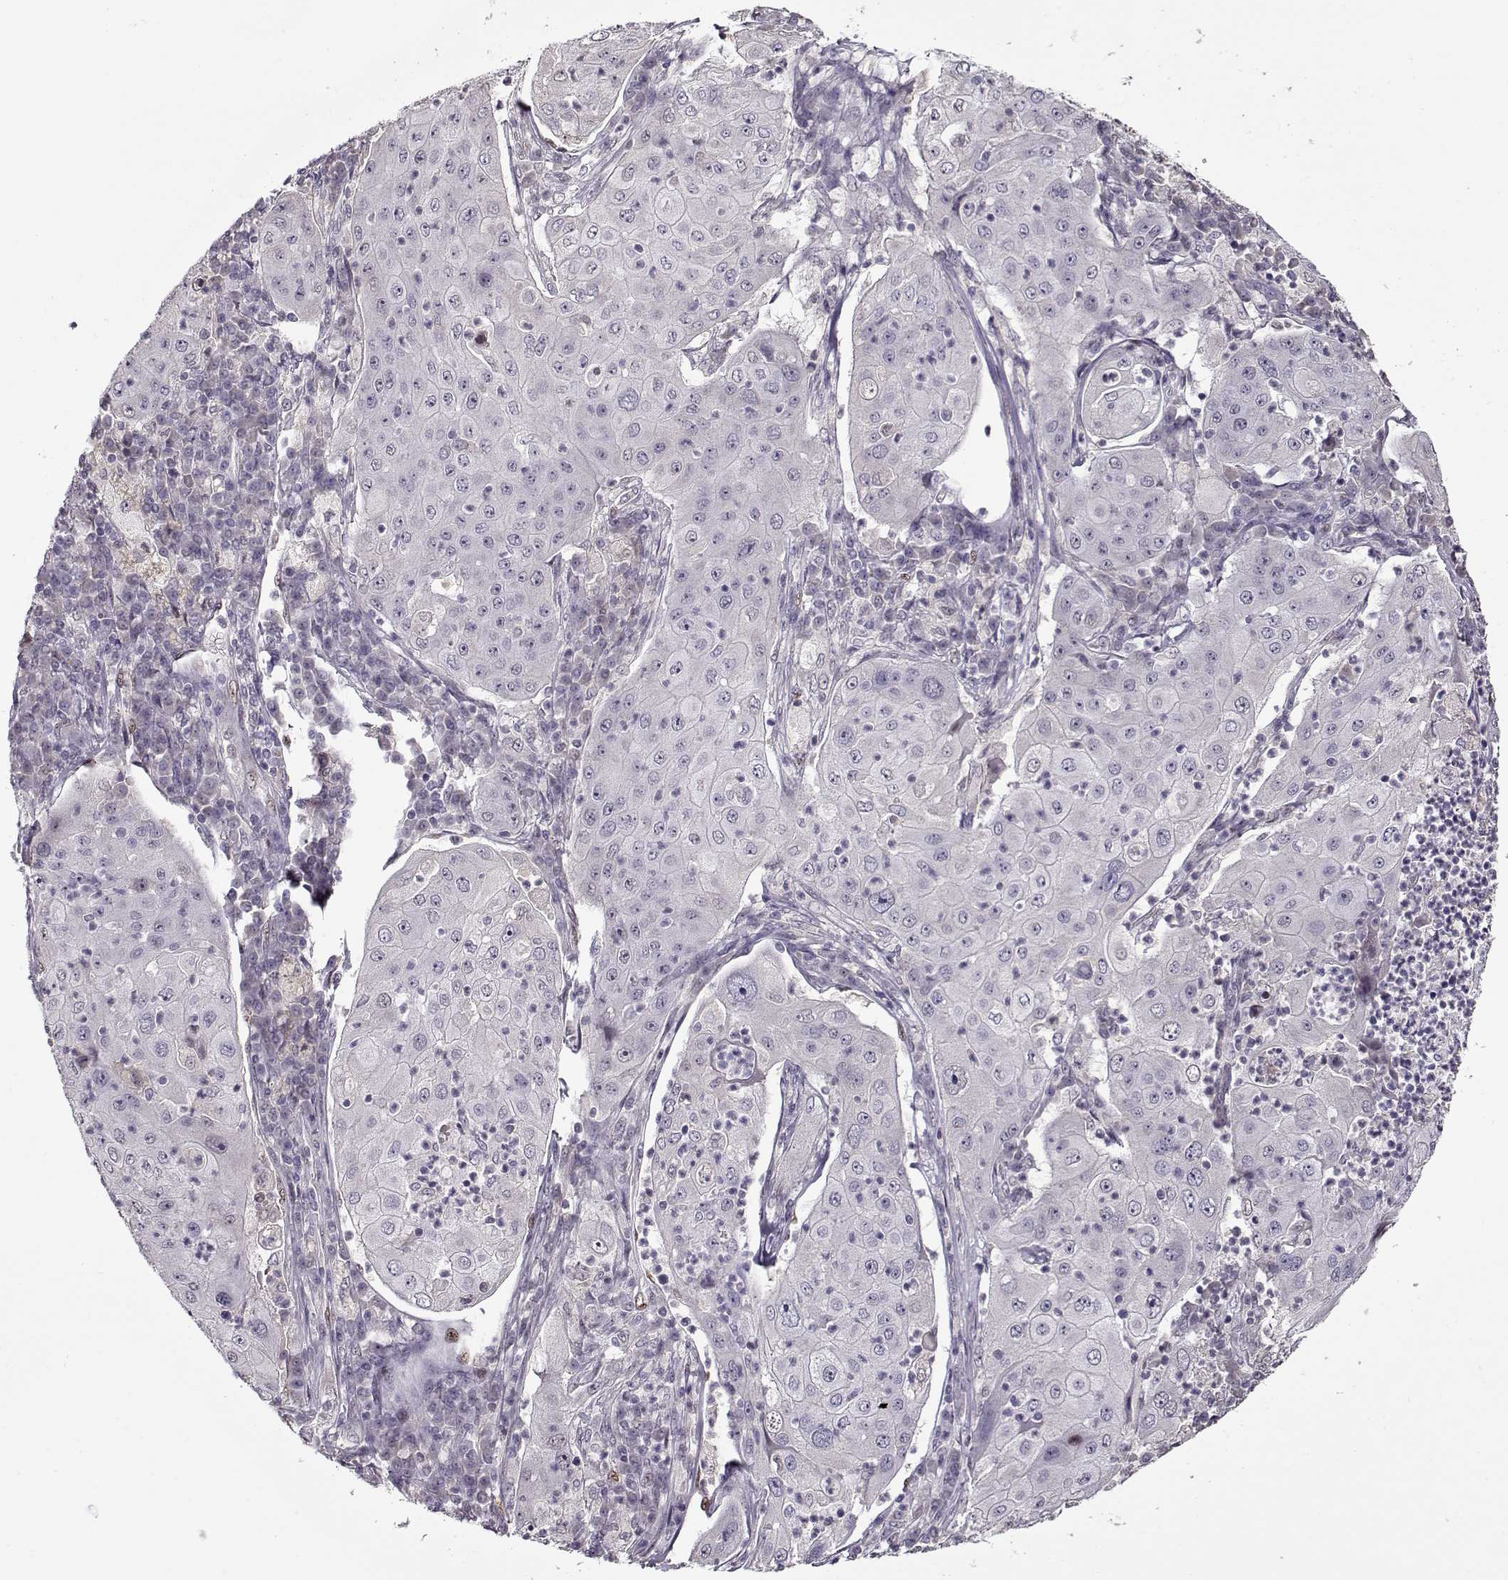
{"staining": {"intensity": "negative", "quantity": "none", "location": "none"}, "tissue": "lung cancer", "cell_type": "Tumor cells", "image_type": "cancer", "snomed": [{"axis": "morphology", "description": "Squamous cell carcinoma, NOS"}, {"axis": "topography", "description": "Lung"}], "caption": "DAB immunohistochemical staining of squamous cell carcinoma (lung) displays no significant staining in tumor cells.", "gene": "PRMT8", "patient": {"sex": "female", "age": 59}}